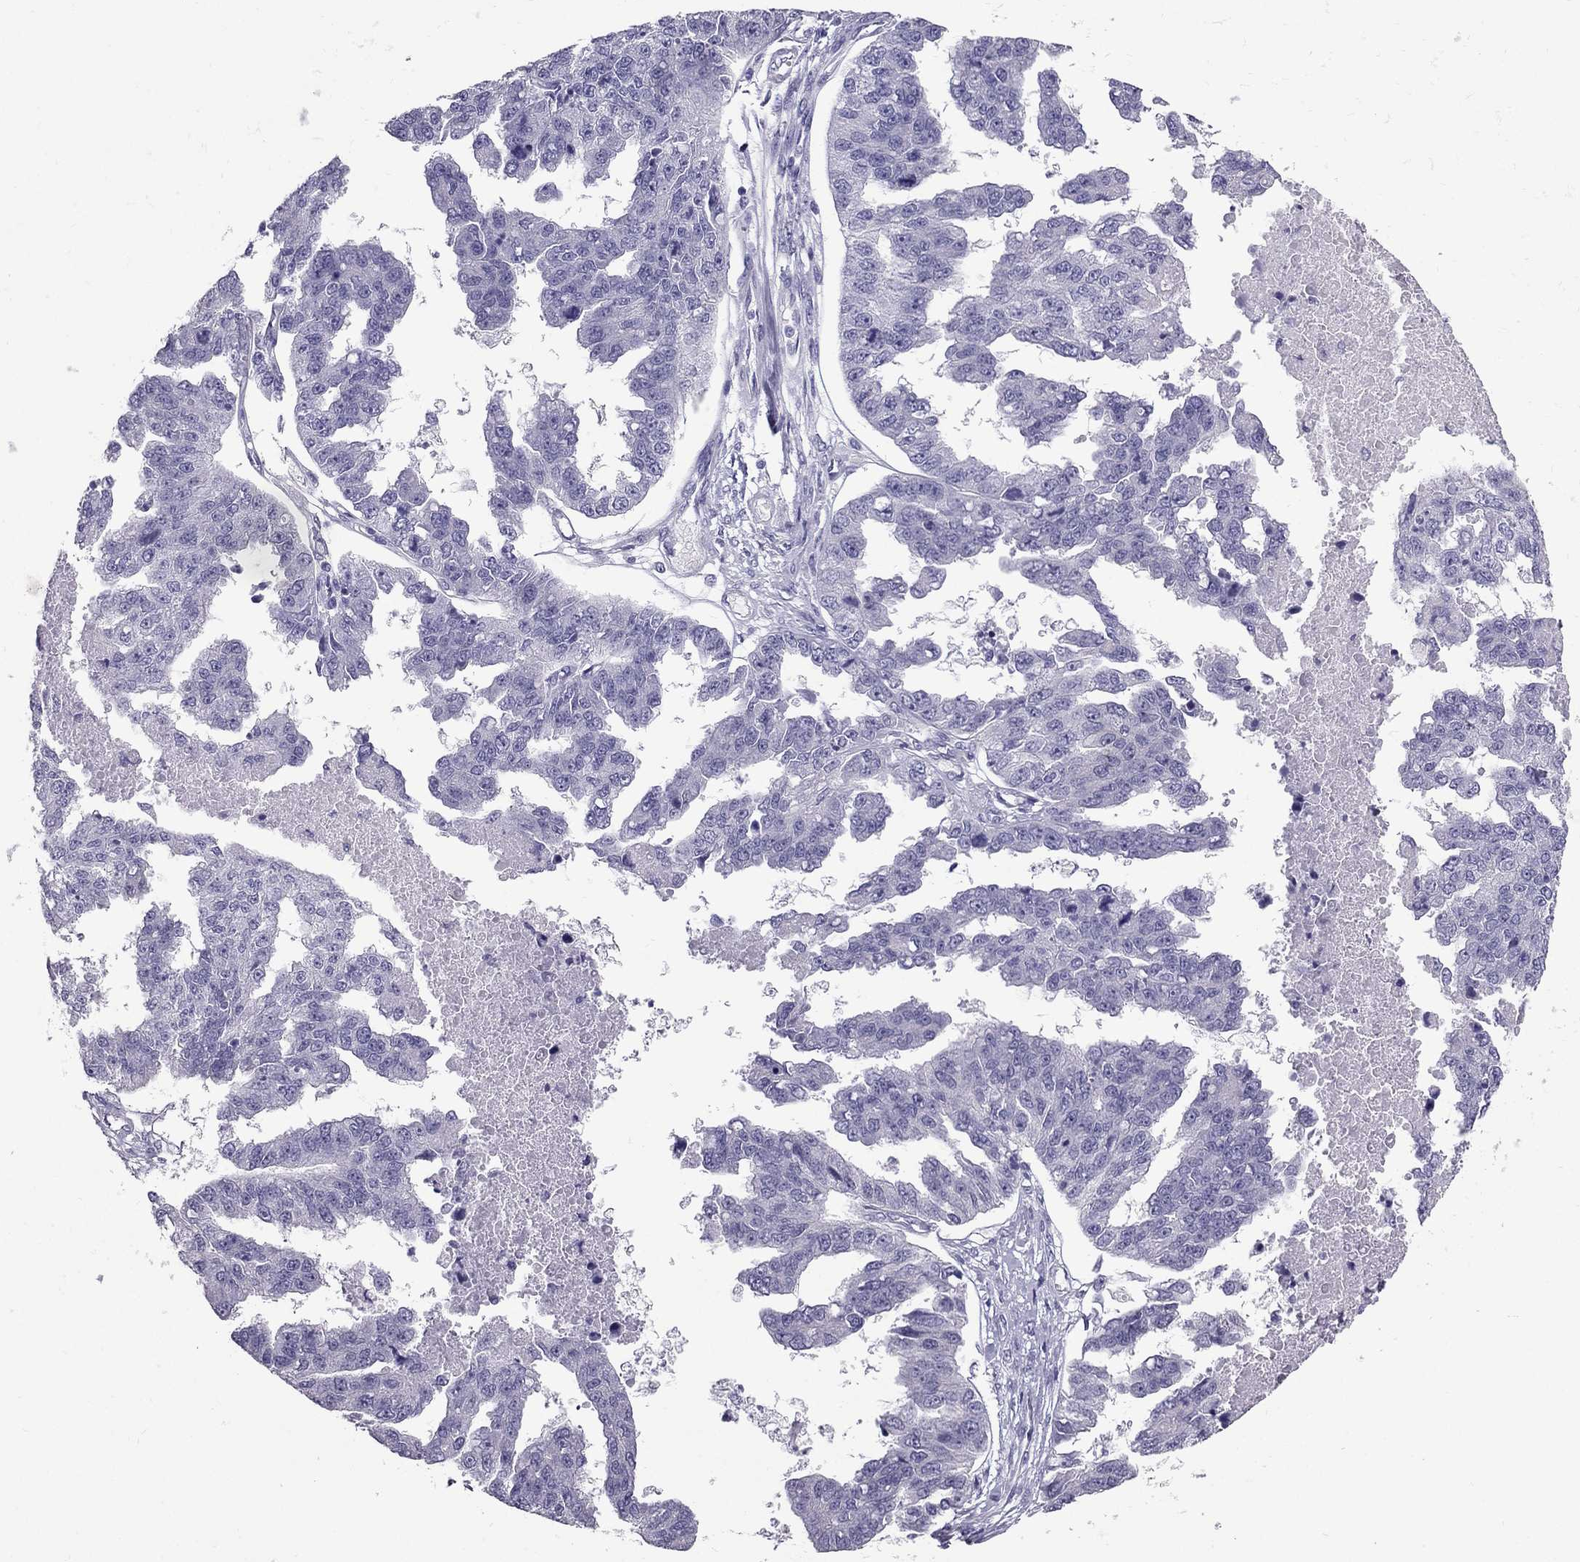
{"staining": {"intensity": "negative", "quantity": "none", "location": "none"}, "tissue": "ovarian cancer", "cell_type": "Tumor cells", "image_type": "cancer", "snomed": [{"axis": "morphology", "description": "Cystadenocarcinoma, serous, NOS"}, {"axis": "topography", "description": "Ovary"}], "caption": "This is a image of IHC staining of serous cystadenocarcinoma (ovarian), which shows no positivity in tumor cells.", "gene": "PDE6A", "patient": {"sex": "female", "age": 58}}